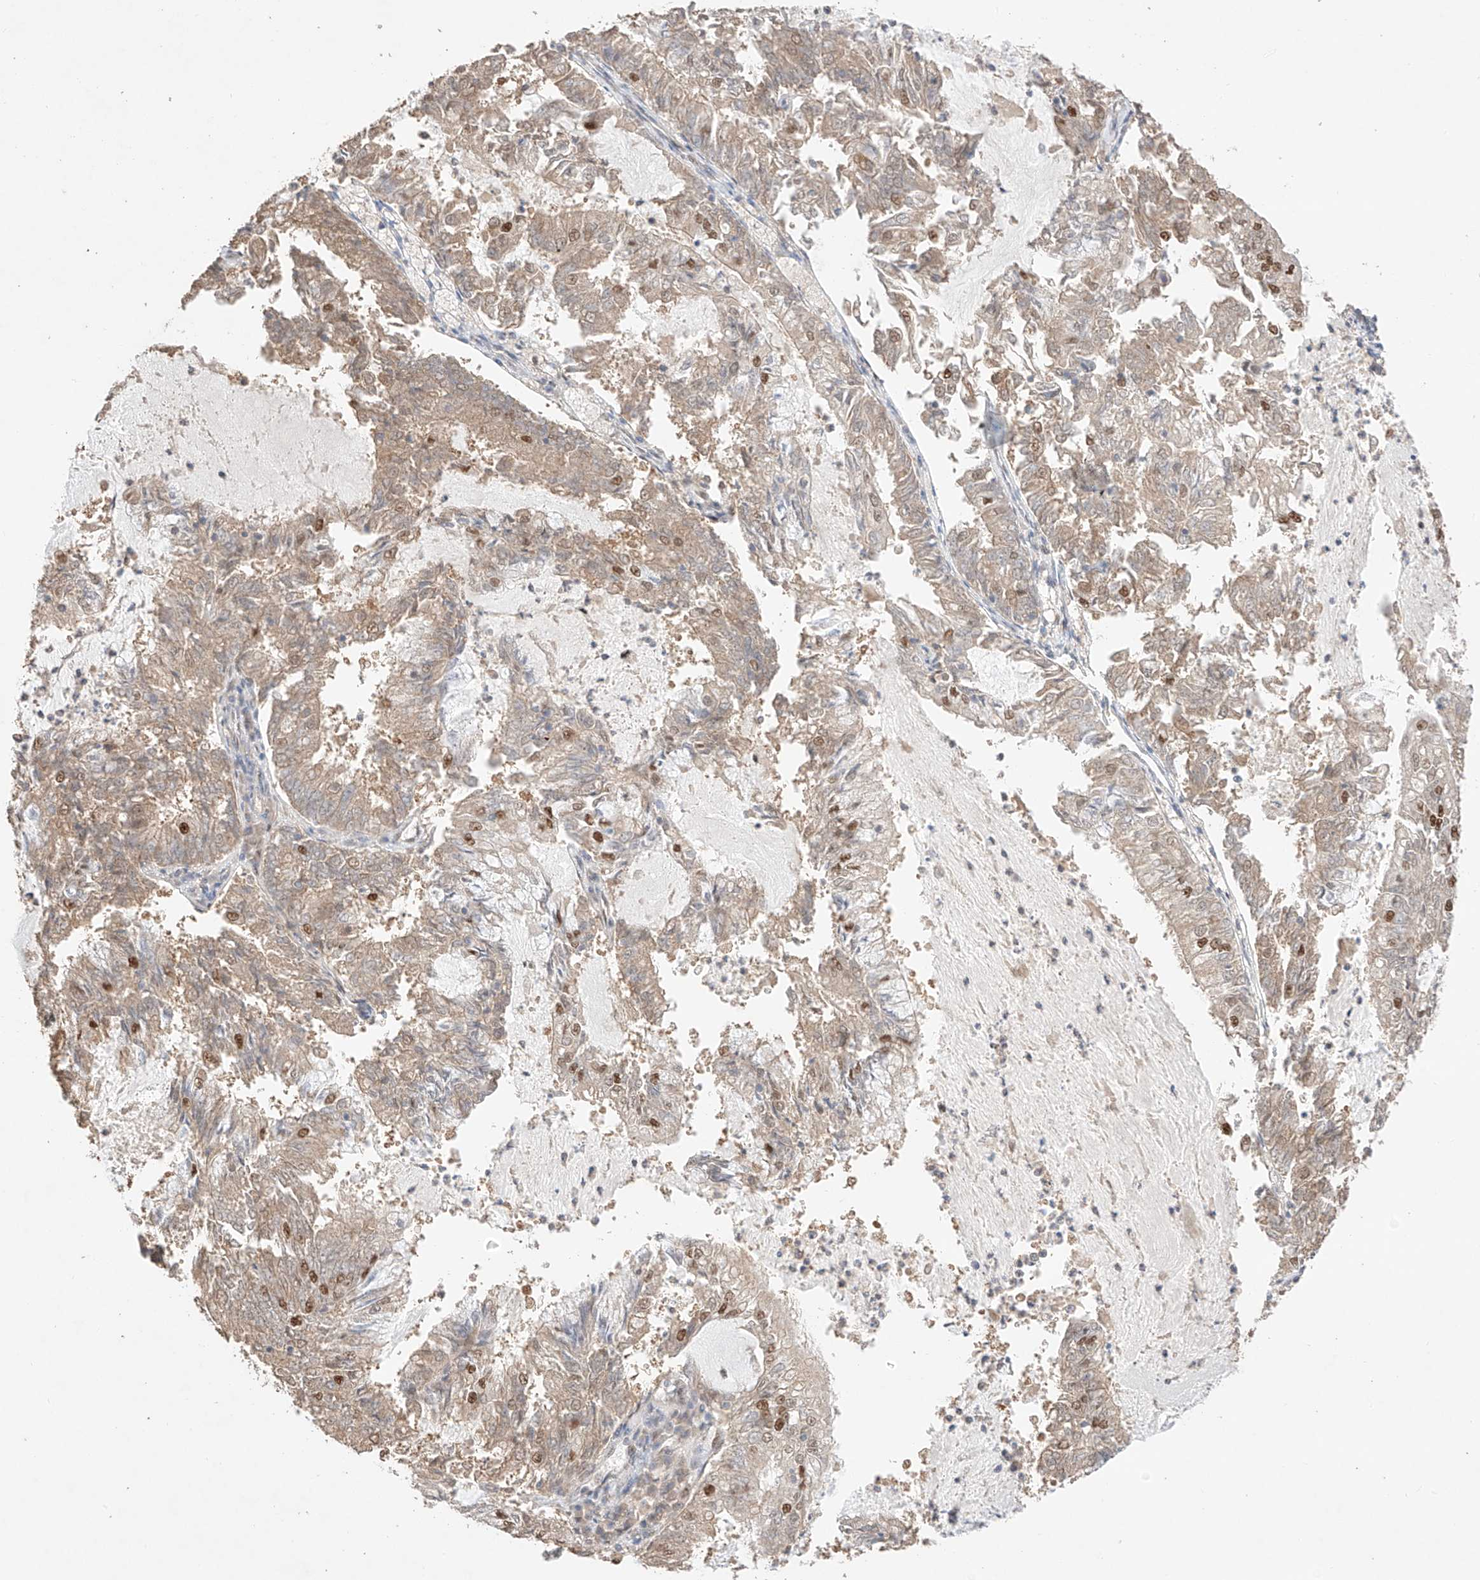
{"staining": {"intensity": "moderate", "quantity": "25%-75%", "location": "nuclear"}, "tissue": "endometrial cancer", "cell_type": "Tumor cells", "image_type": "cancer", "snomed": [{"axis": "morphology", "description": "Adenocarcinoma, NOS"}, {"axis": "topography", "description": "Endometrium"}], "caption": "Endometrial cancer stained for a protein demonstrates moderate nuclear positivity in tumor cells.", "gene": "APIP", "patient": {"sex": "female", "age": 57}}